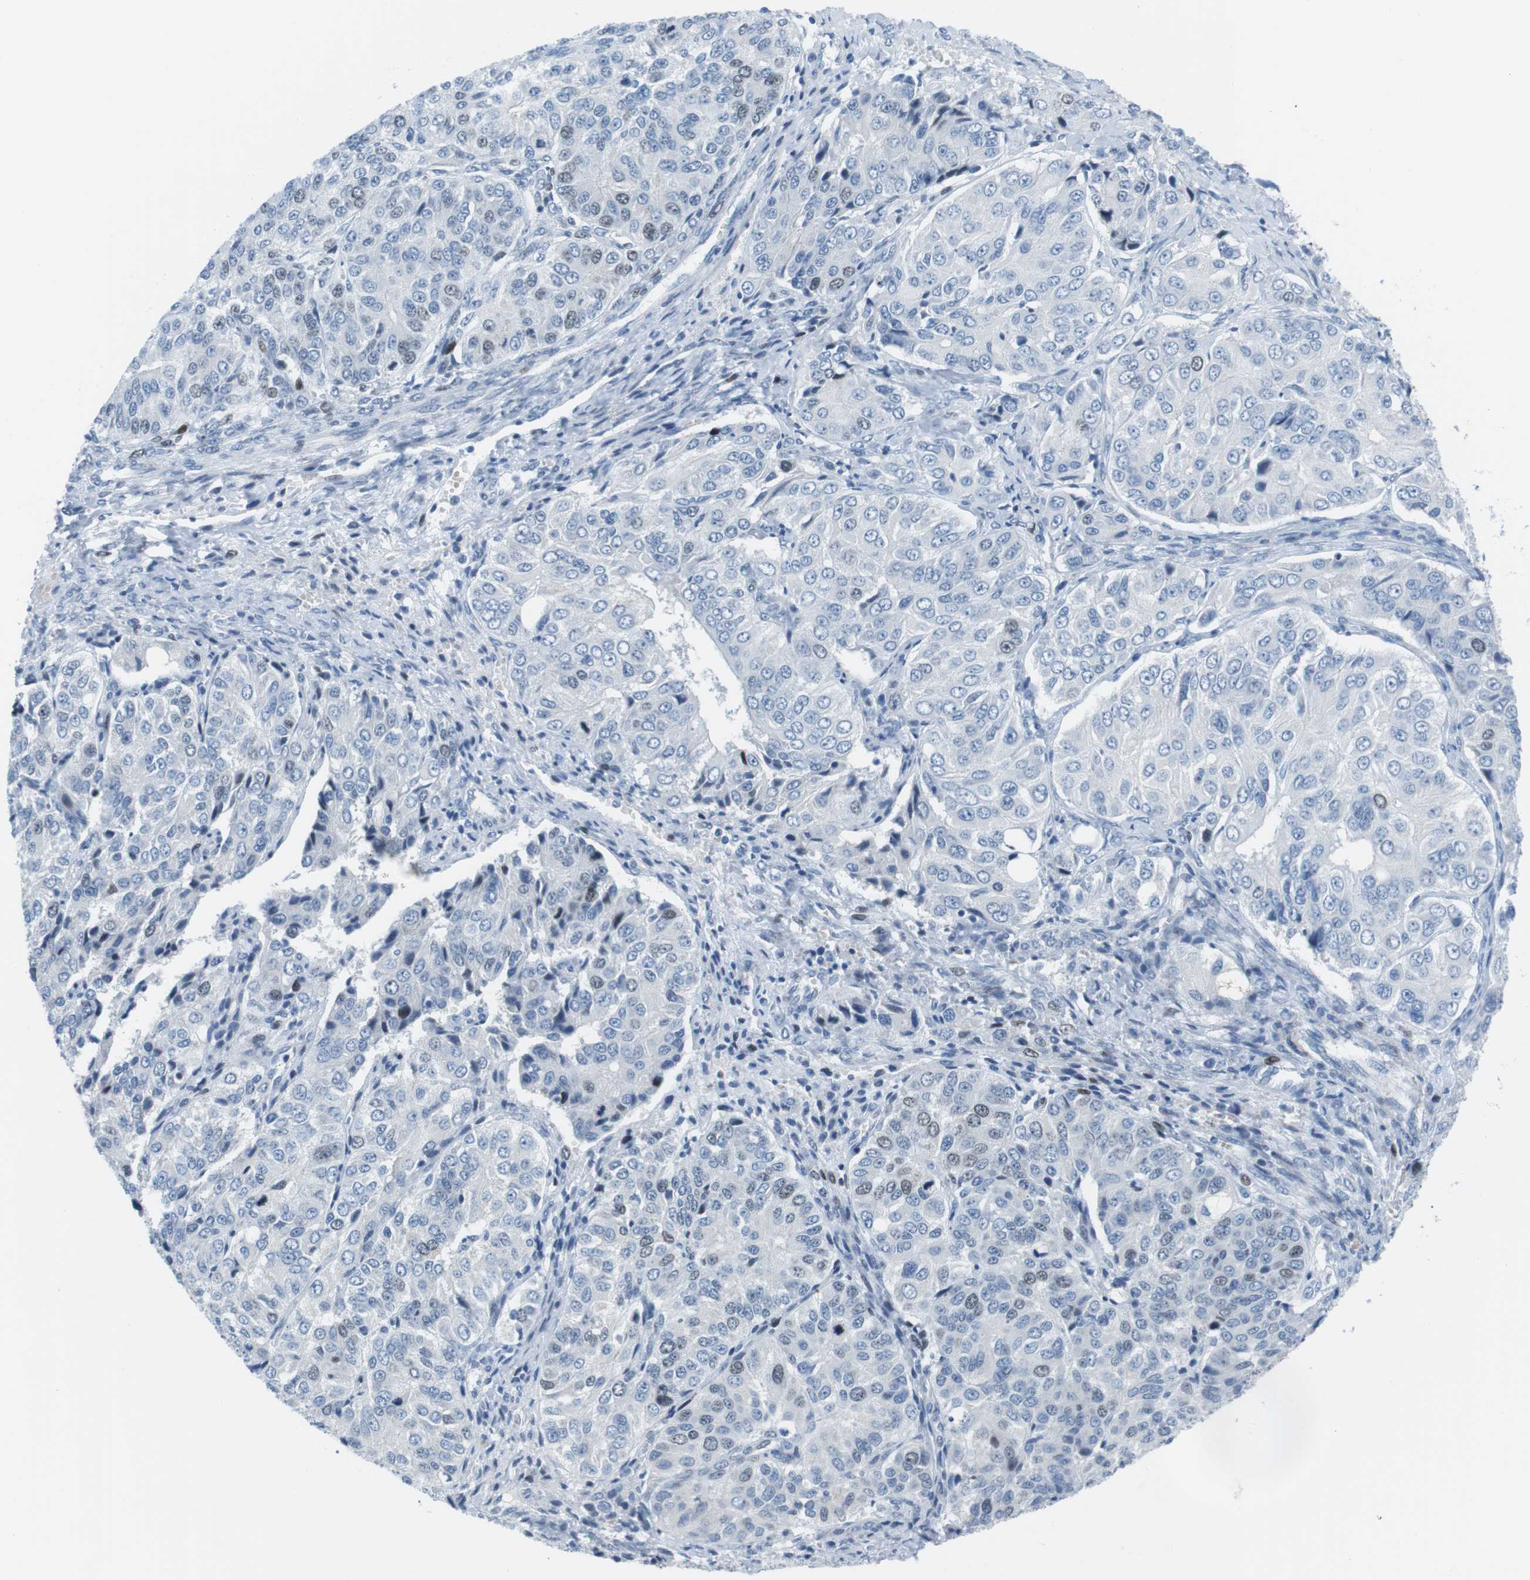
{"staining": {"intensity": "weak", "quantity": "<25%", "location": "nuclear"}, "tissue": "ovarian cancer", "cell_type": "Tumor cells", "image_type": "cancer", "snomed": [{"axis": "morphology", "description": "Carcinoma, endometroid"}, {"axis": "topography", "description": "Ovary"}], "caption": "Immunohistochemical staining of human ovarian cancer (endometroid carcinoma) reveals no significant staining in tumor cells.", "gene": "CHAF1A", "patient": {"sex": "female", "age": 51}}